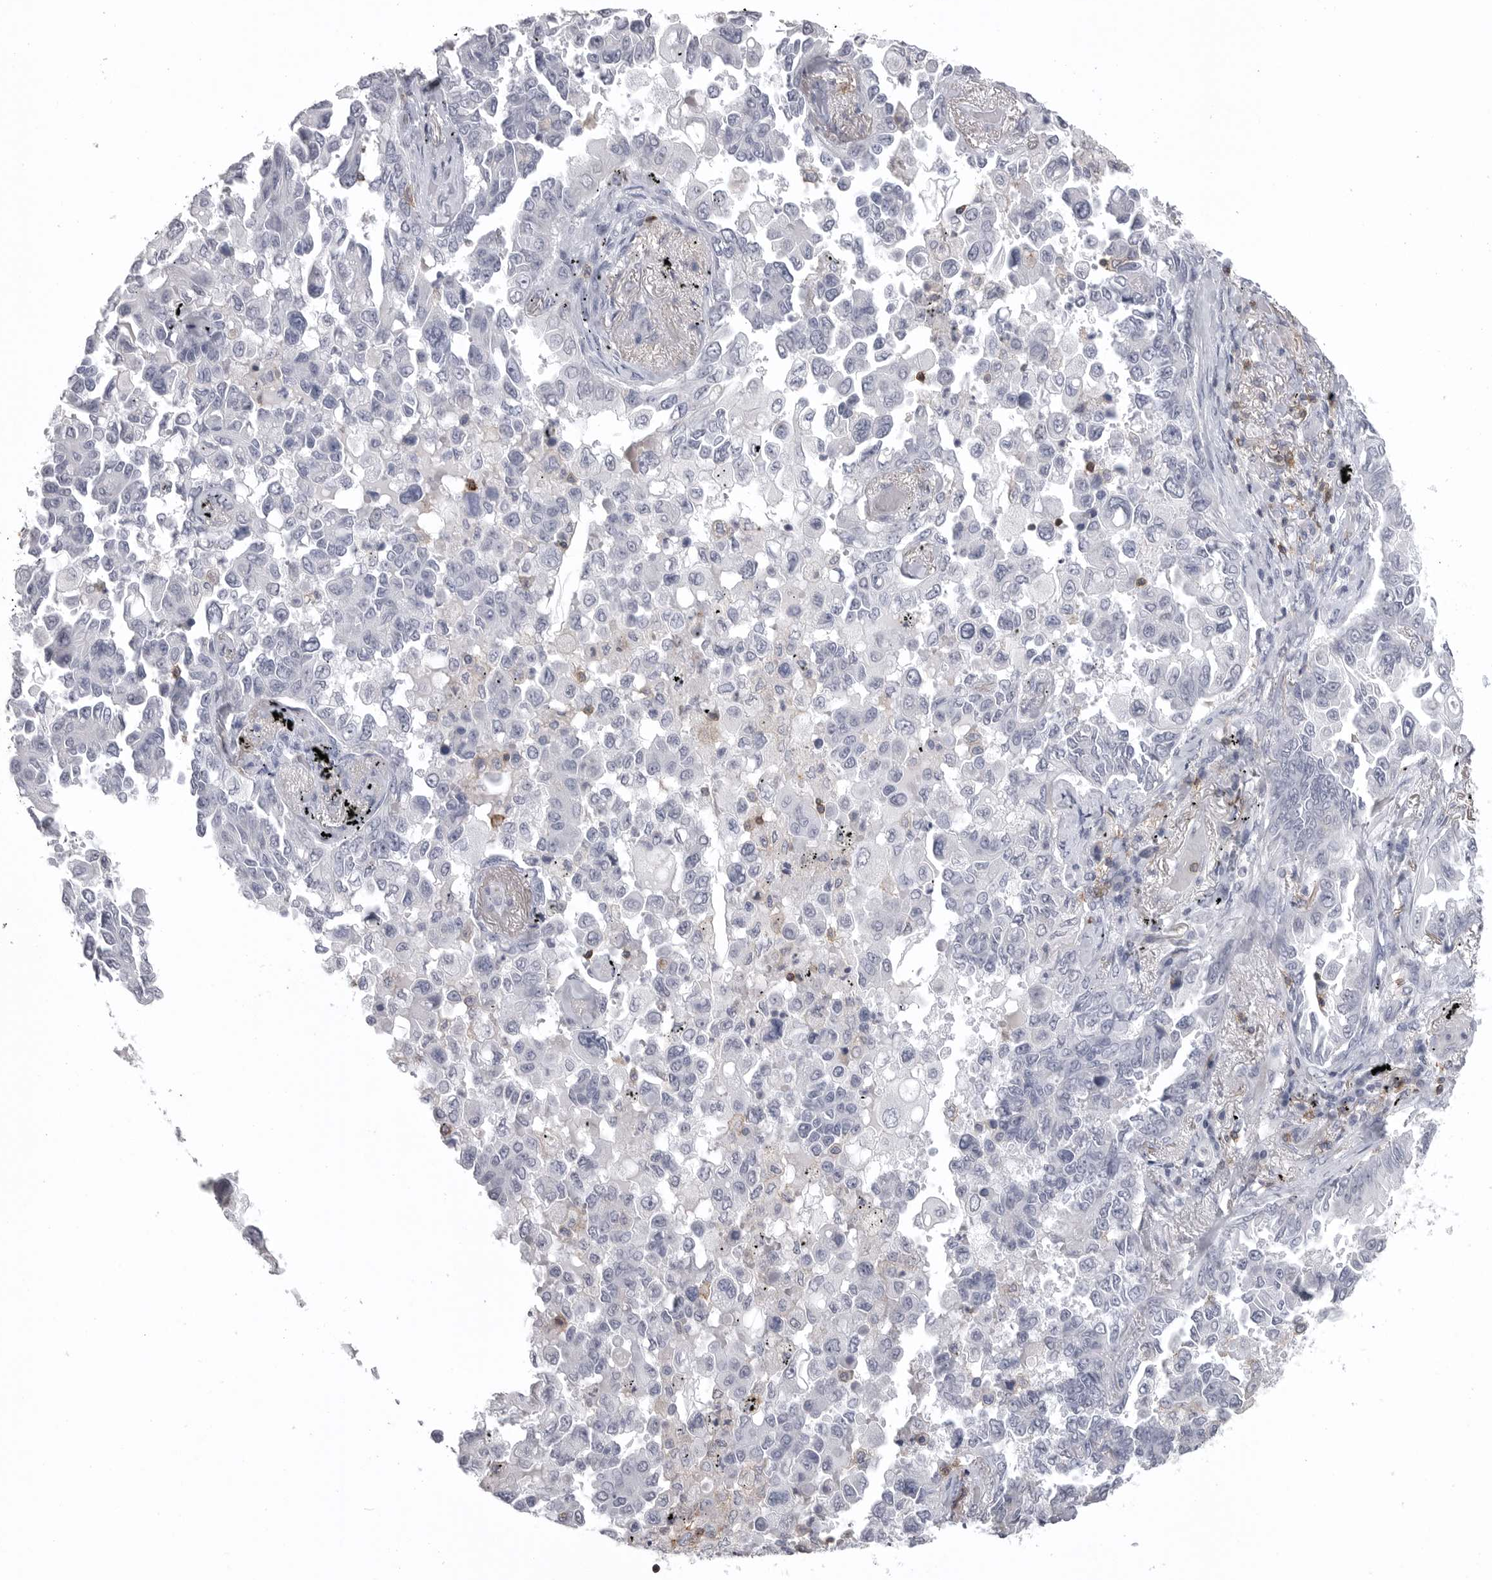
{"staining": {"intensity": "negative", "quantity": "none", "location": "none"}, "tissue": "lung cancer", "cell_type": "Tumor cells", "image_type": "cancer", "snomed": [{"axis": "morphology", "description": "Adenocarcinoma, NOS"}, {"axis": "topography", "description": "Lung"}], "caption": "Protein analysis of lung adenocarcinoma displays no significant expression in tumor cells.", "gene": "ITGAL", "patient": {"sex": "female", "age": 67}}